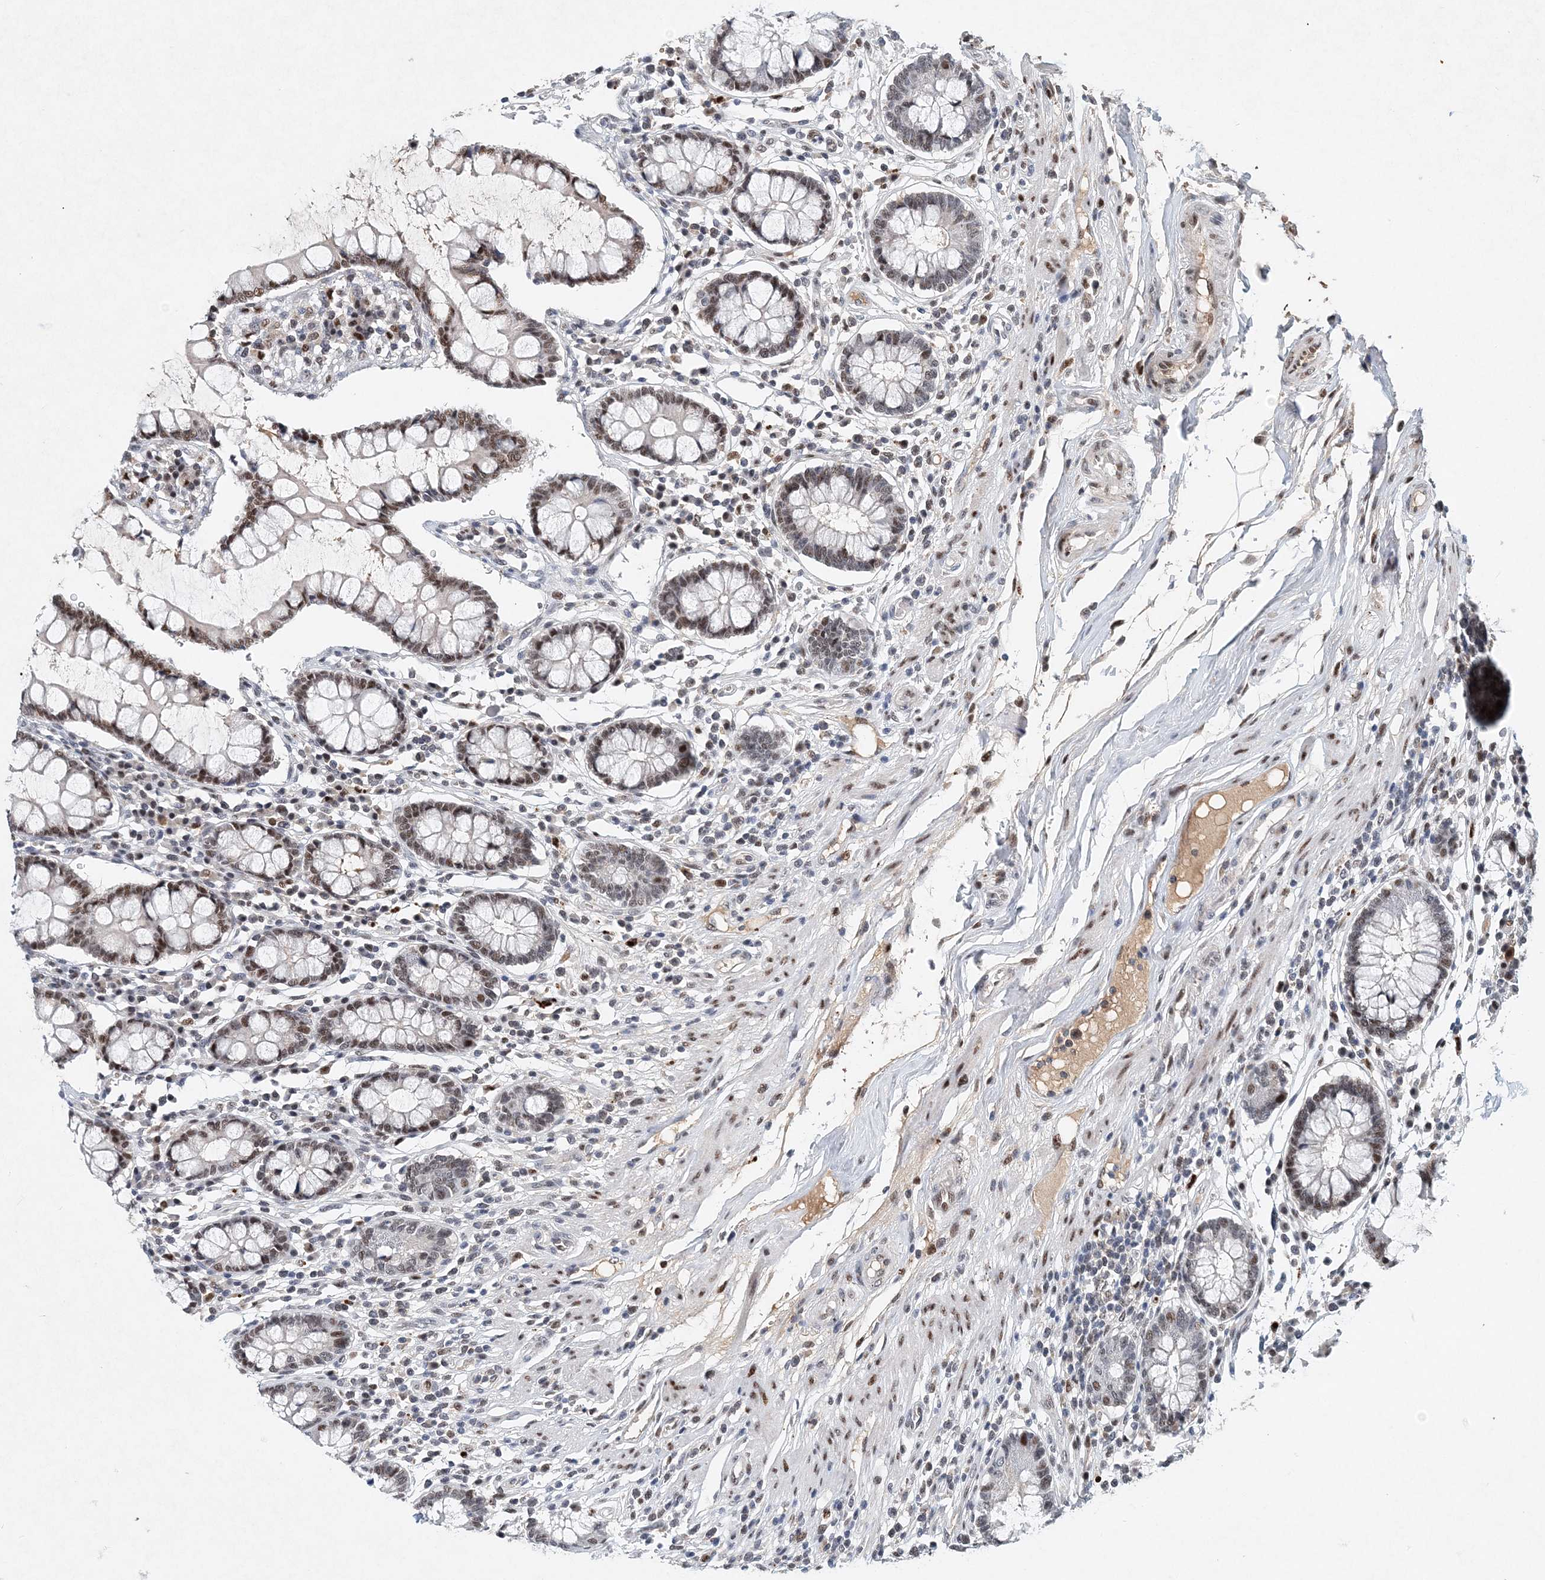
{"staining": {"intensity": "negative", "quantity": "none", "location": "none"}, "tissue": "colon", "cell_type": "Endothelial cells", "image_type": "normal", "snomed": [{"axis": "morphology", "description": "Normal tissue, NOS"}, {"axis": "topography", "description": "Colon"}], "caption": "A high-resolution image shows immunohistochemistry staining of benign colon, which exhibits no significant expression in endothelial cells. (IHC, brightfield microscopy, high magnification).", "gene": "KPNA4", "patient": {"sex": "female", "age": 79}}